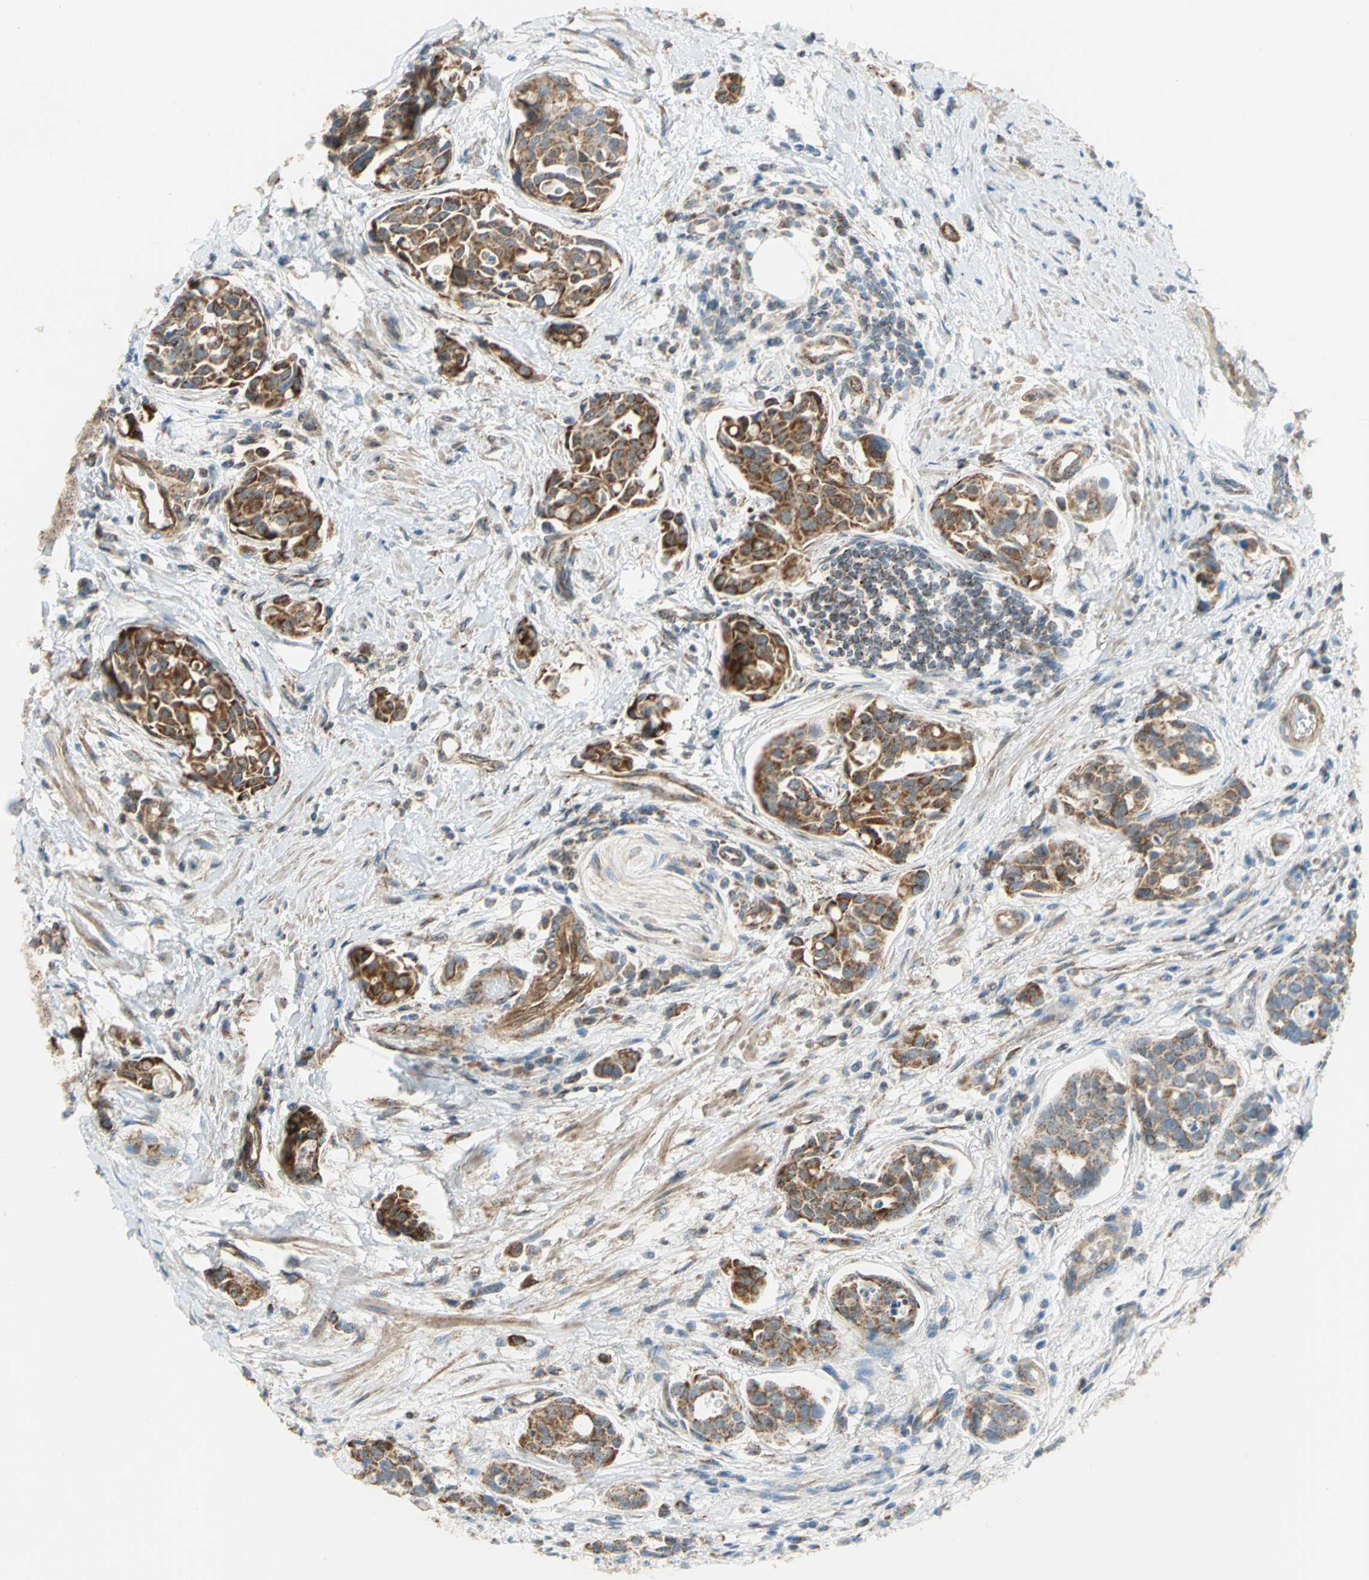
{"staining": {"intensity": "strong", "quantity": ">75%", "location": "cytoplasmic/membranous"}, "tissue": "urothelial cancer", "cell_type": "Tumor cells", "image_type": "cancer", "snomed": [{"axis": "morphology", "description": "Urothelial carcinoma, High grade"}, {"axis": "topography", "description": "Urinary bladder"}], "caption": "The micrograph displays staining of urothelial carcinoma (high-grade), revealing strong cytoplasmic/membranous protein positivity (brown color) within tumor cells. The staining was performed using DAB (3,3'-diaminobenzidine), with brown indicating positive protein expression. Nuclei are stained blue with hematoxylin.", "gene": "MRPS22", "patient": {"sex": "male", "age": 78}}